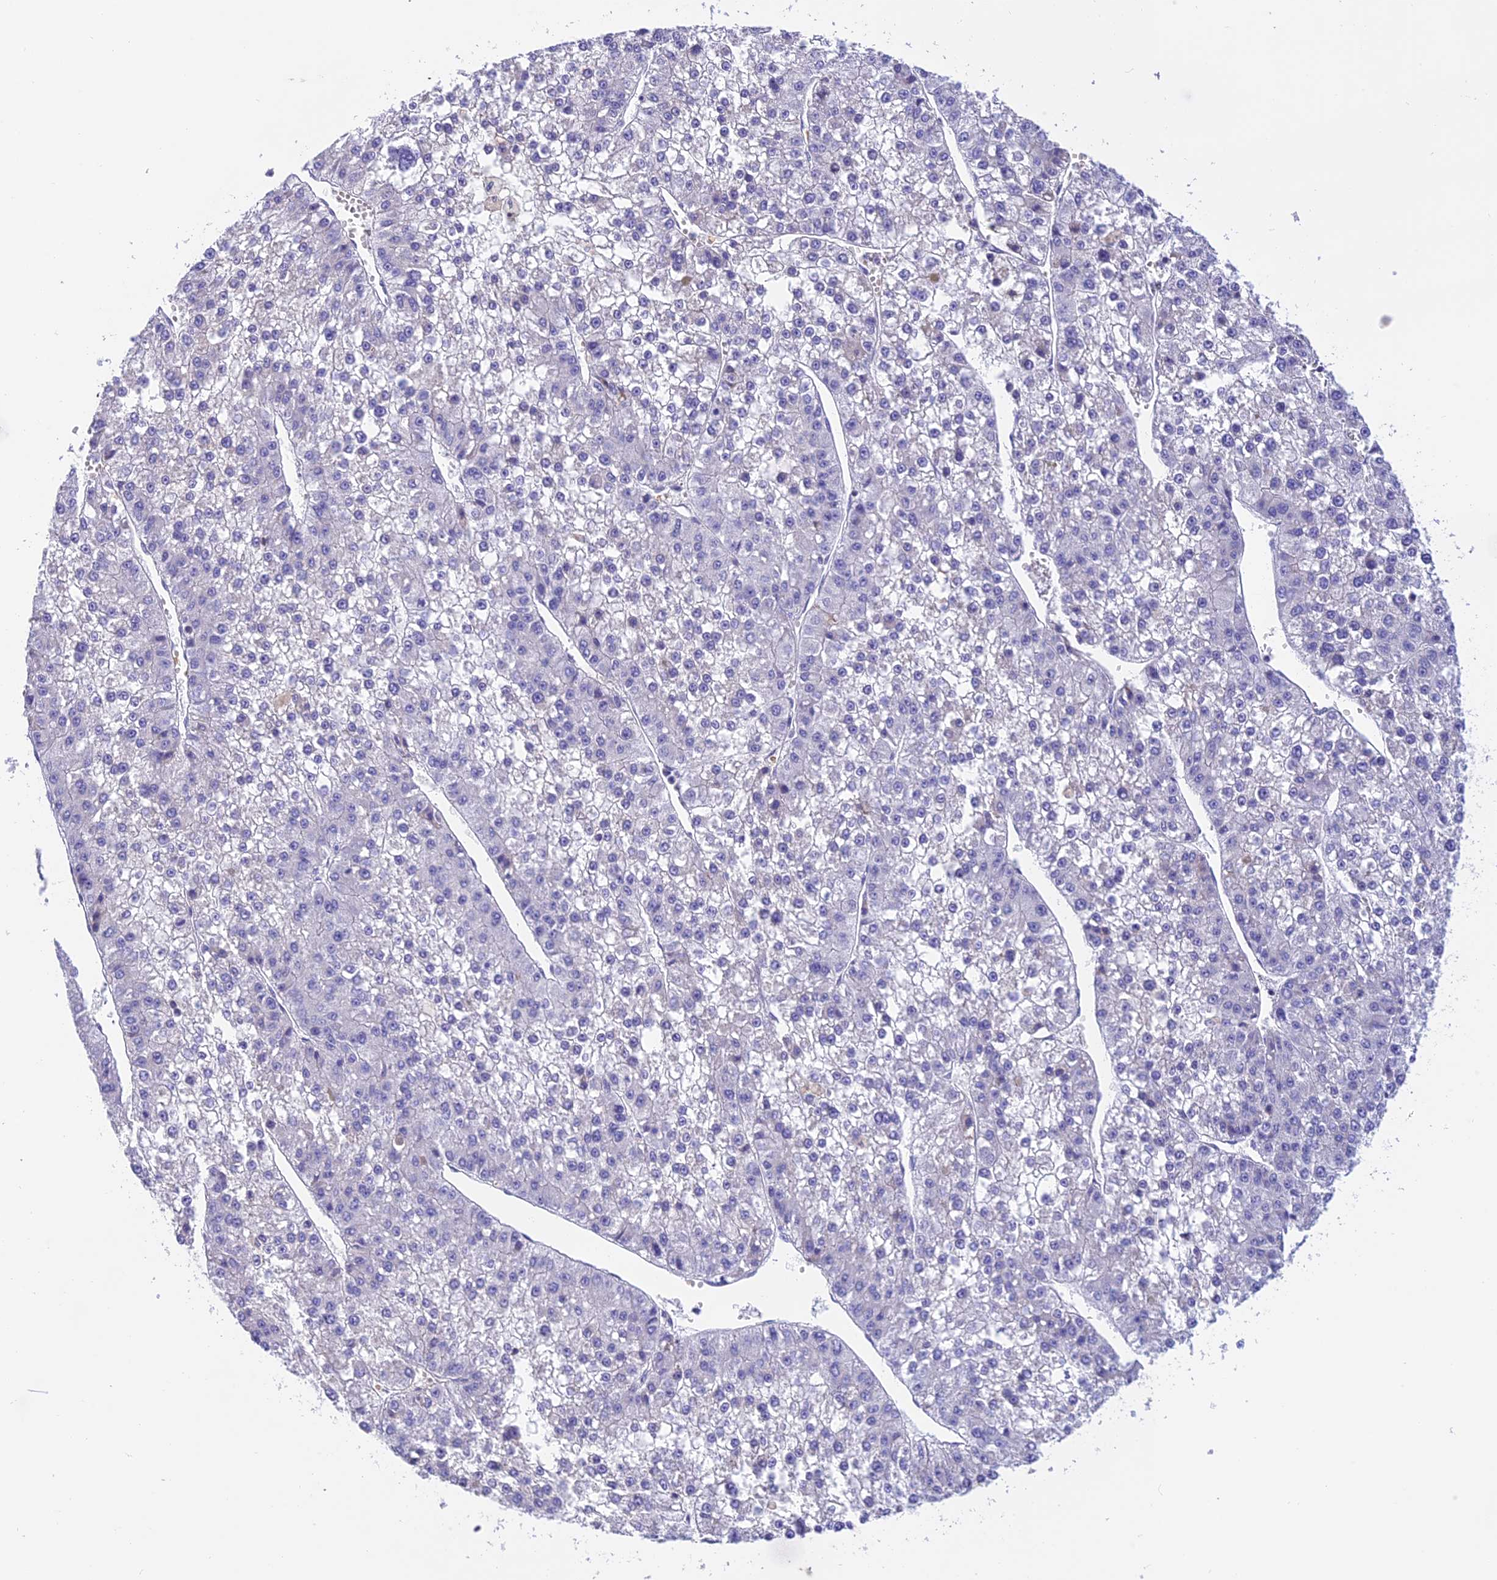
{"staining": {"intensity": "negative", "quantity": "none", "location": "none"}, "tissue": "liver cancer", "cell_type": "Tumor cells", "image_type": "cancer", "snomed": [{"axis": "morphology", "description": "Carcinoma, Hepatocellular, NOS"}, {"axis": "topography", "description": "Liver"}], "caption": "Immunohistochemical staining of hepatocellular carcinoma (liver) reveals no significant expression in tumor cells.", "gene": "LPXN", "patient": {"sex": "female", "age": 73}}